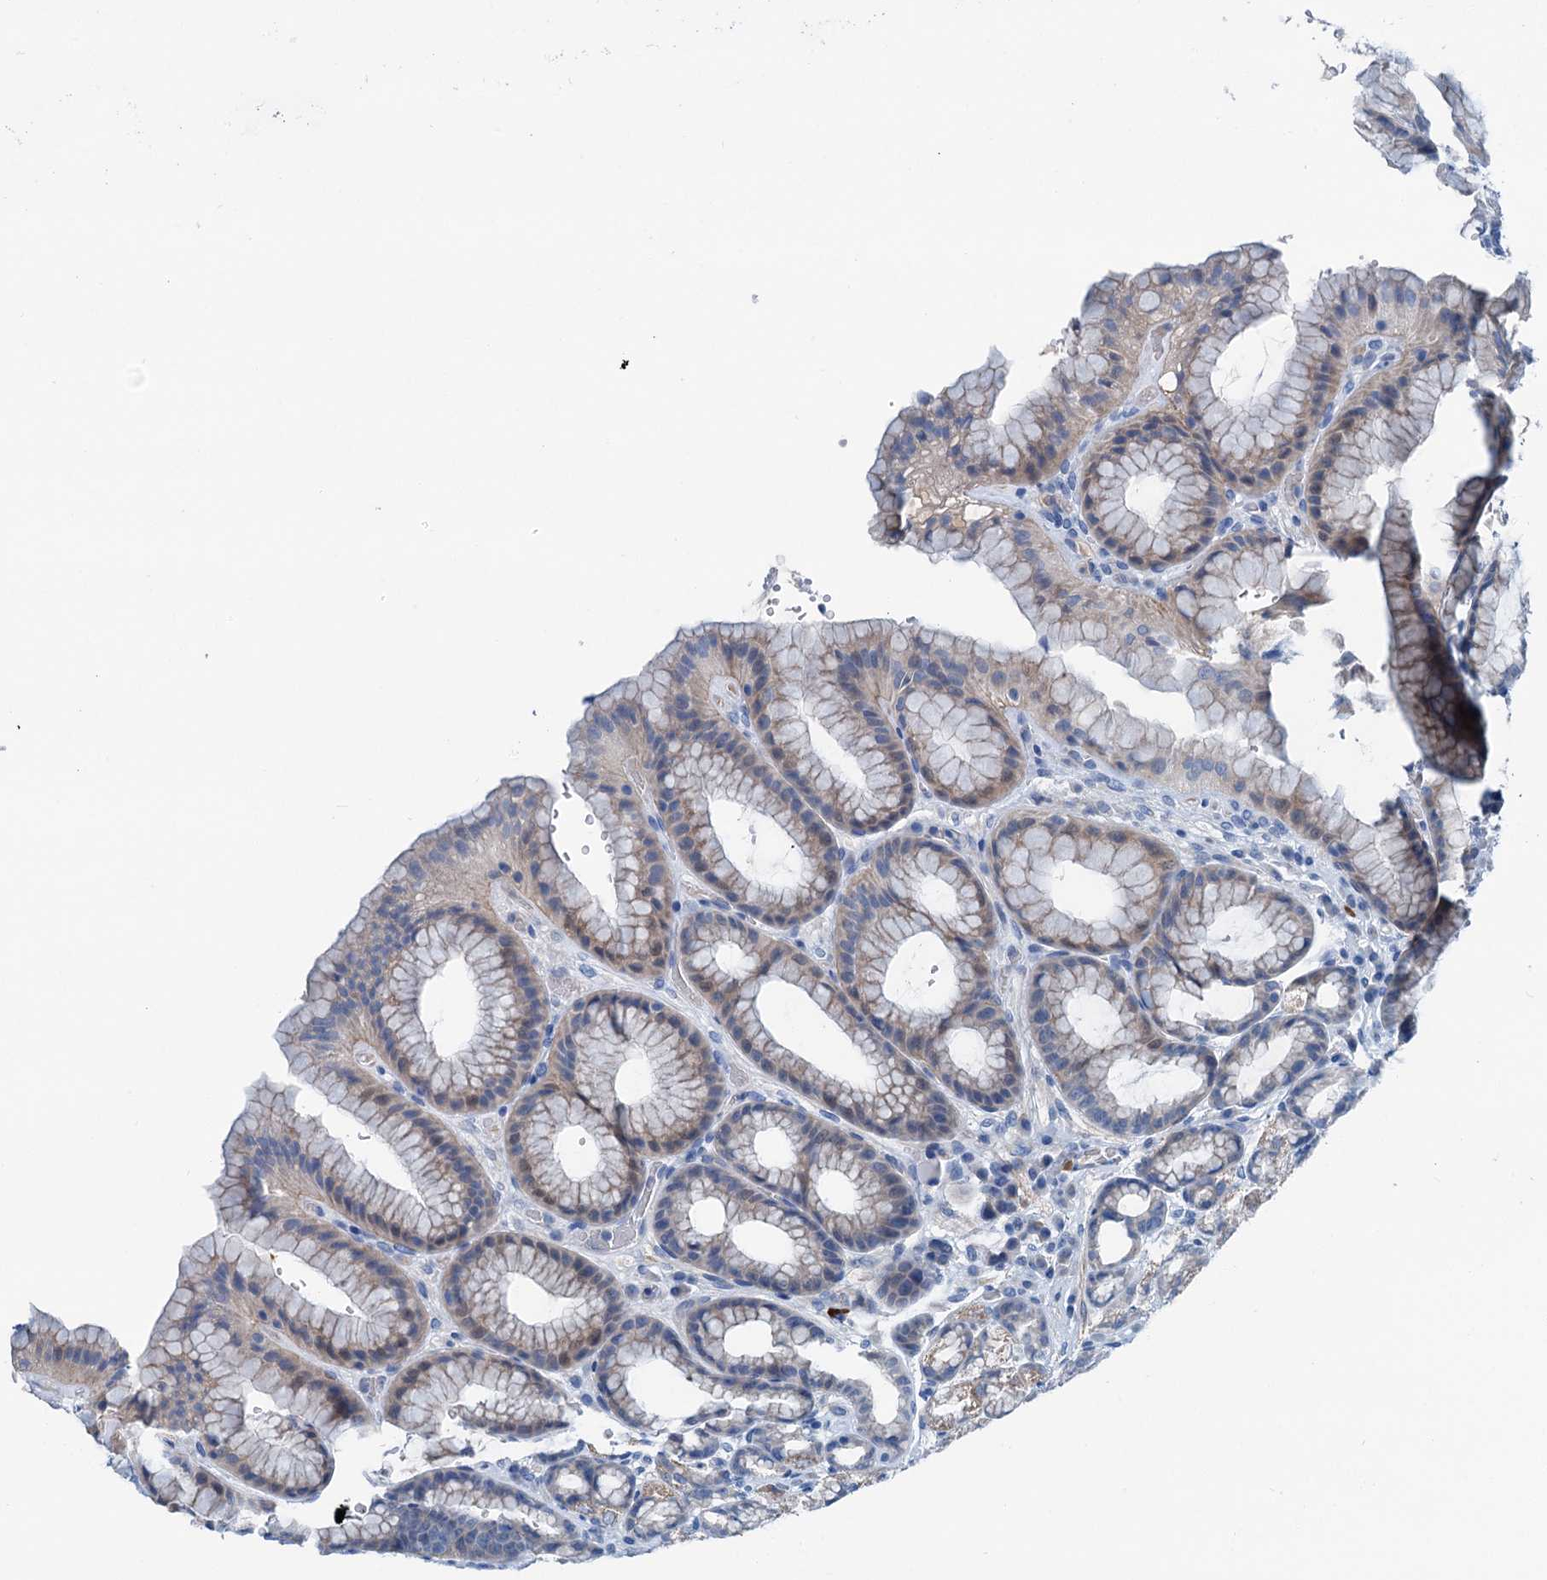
{"staining": {"intensity": "moderate", "quantity": "25%-75%", "location": "cytoplasmic/membranous"}, "tissue": "stomach", "cell_type": "Glandular cells", "image_type": "normal", "snomed": [{"axis": "morphology", "description": "Normal tissue, NOS"}, {"axis": "morphology", "description": "Adenocarcinoma, NOS"}, {"axis": "topography", "description": "Stomach"}], "caption": "Immunohistochemical staining of benign human stomach shows 25%-75% levels of moderate cytoplasmic/membranous protein positivity in about 25%-75% of glandular cells.", "gene": "KNDC1", "patient": {"sex": "male", "age": 57}}